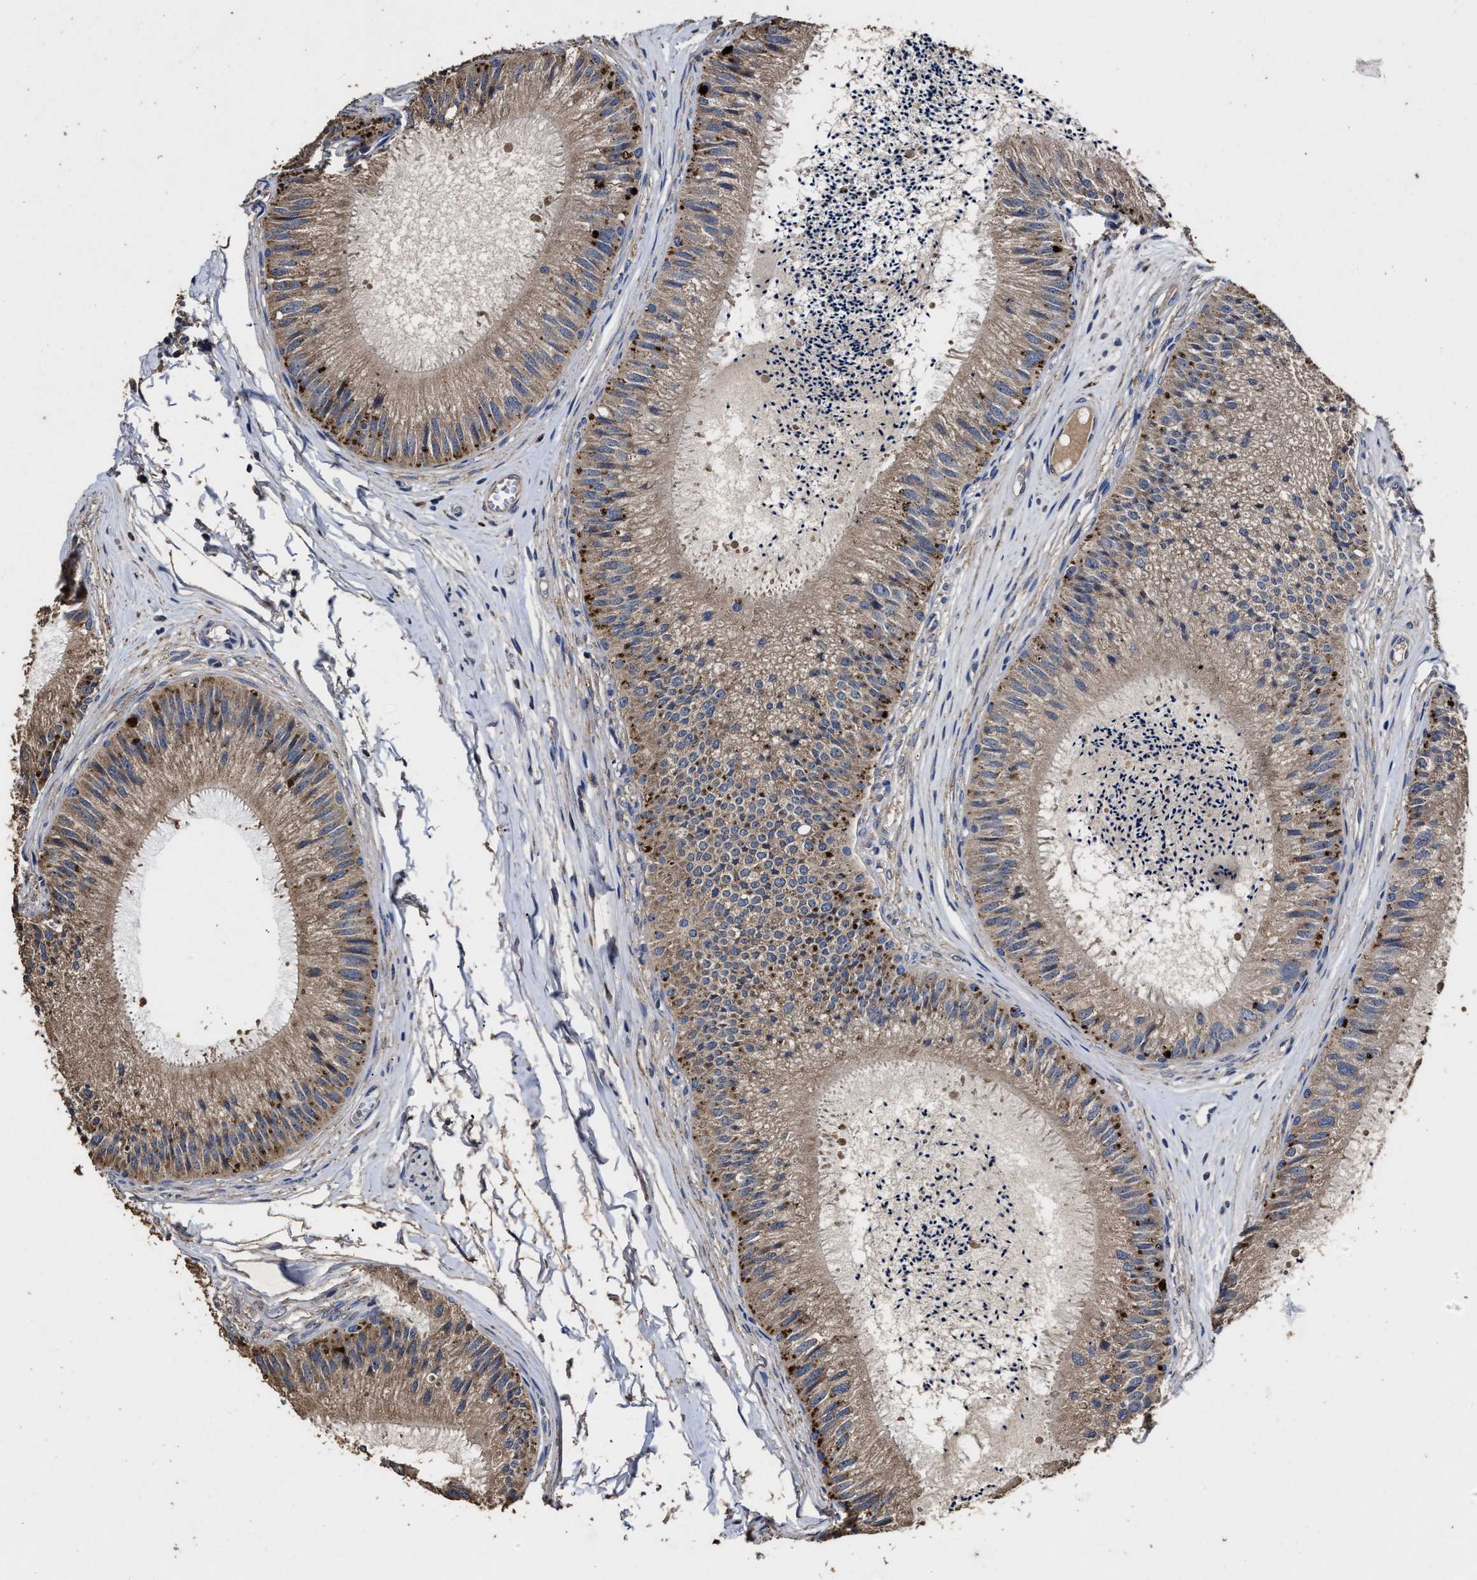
{"staining": {"intensity": "weak", "quantity": ">75%", "location": "cytoplasmic/membranous"}, "tissue": "epididymis", "cell_type": "Glandular cells", "image_type": "normal", "snomed": [{"axis": "morphology", "description": "Normal tissue, NOS"}, {"axis": "topography", "description": "Epididymis"}], "caption": "The micrograph exhibits a brown stain indicating the presence of a protein in the cytoplasmic/membranous of glandular cells in epididymis. The staining is performed using DAB (3,3'-diaminobenzidine) brown chromogen to label protein expression. The nuclei are counter-stained blue using hematoxylin.", "gene": "PPM1K", "patient": {"sex": "male", "age": 31}}